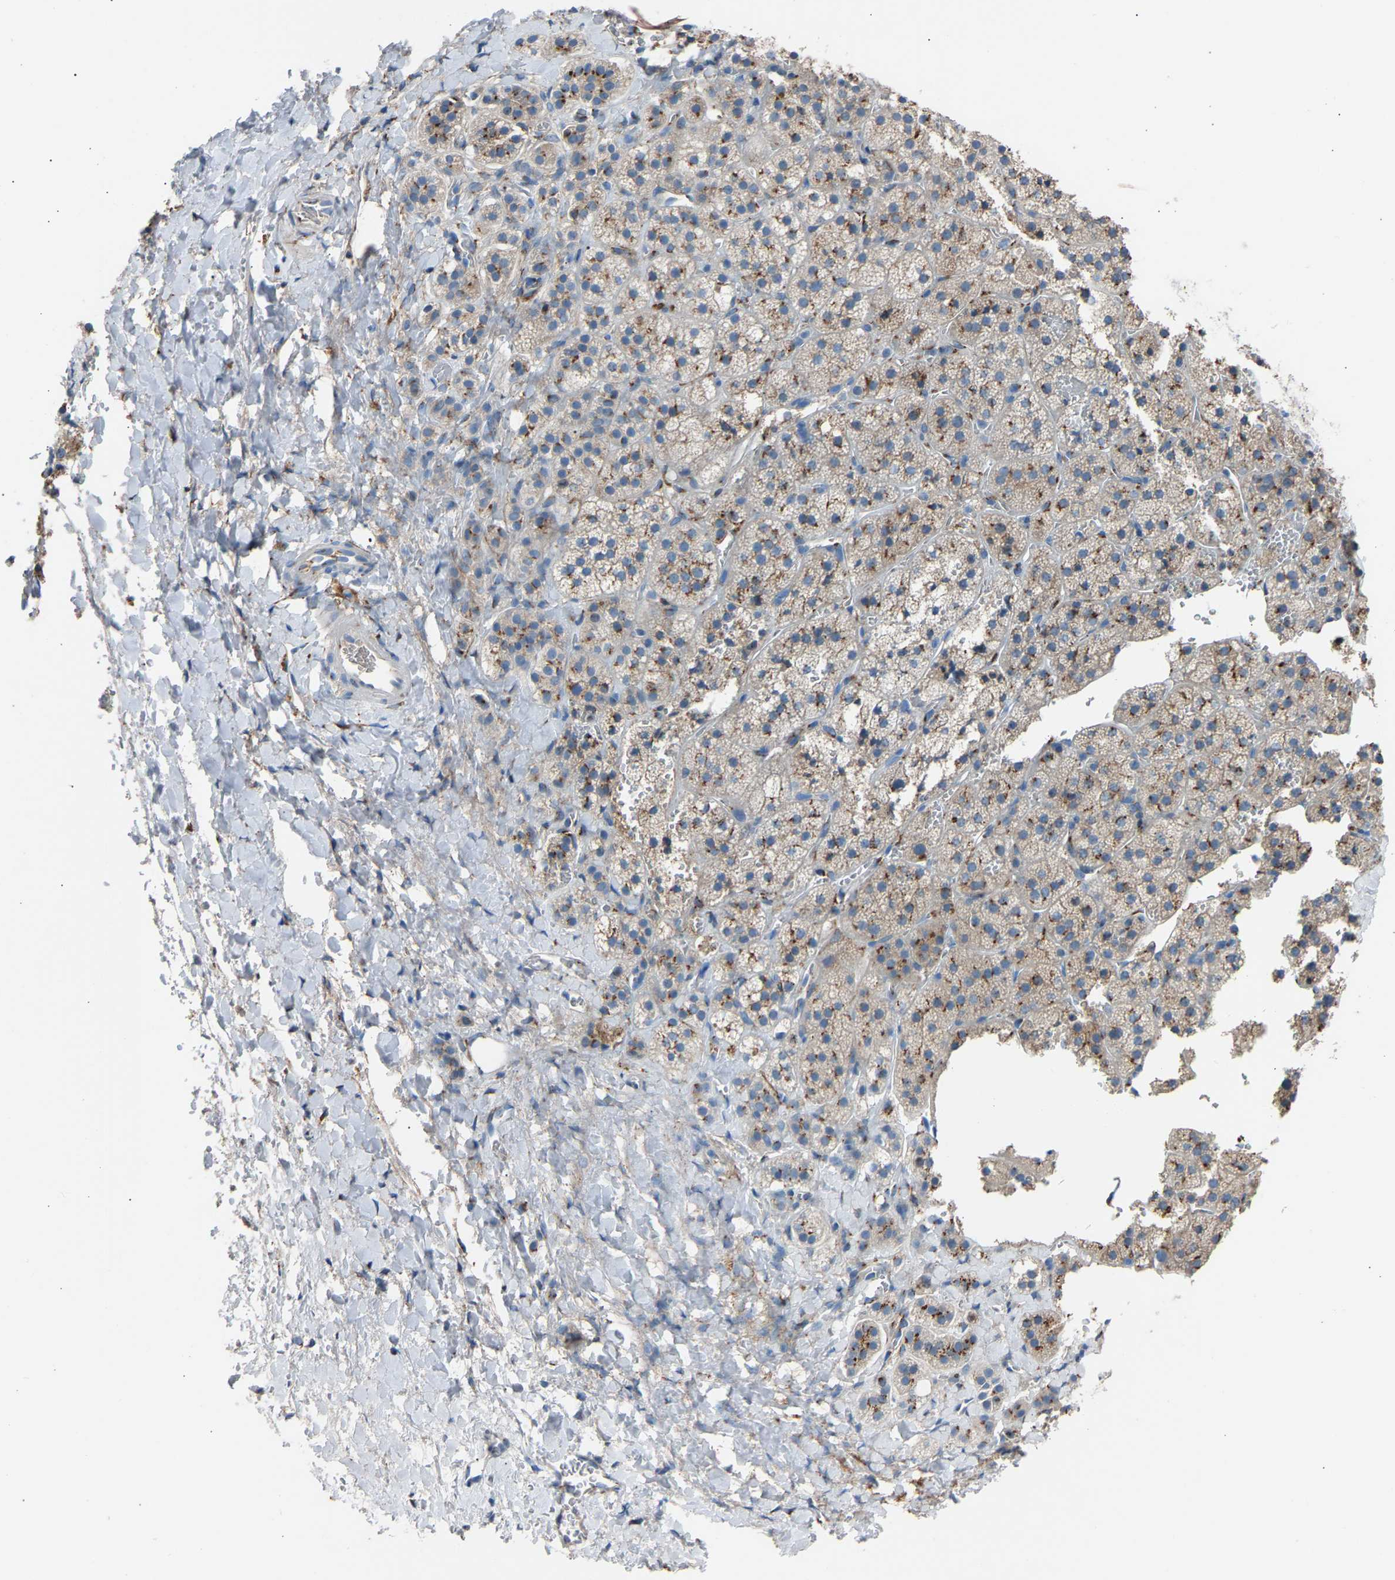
{"staining": {"intensity": "strong", "quantity": ">75%", "location": "cytoplasmic/membranous"}, "tissue": "adrenal gland", "cell_type": "Glandular cells", "image_type": "normal", "snomed": [{"axis": "morphology", "description": "Normal tissue, NOS"}, {"axis": "topography", "description": "Adrenal gland"}], "caption": "Immunohistochemical staining of benign human adrenal gland shows high levels of strong cytoplasmic/membranous staining in about >75% of glandular cells.", "gene": "CYREN", "patient": {"sex": "female", "age": 44}}